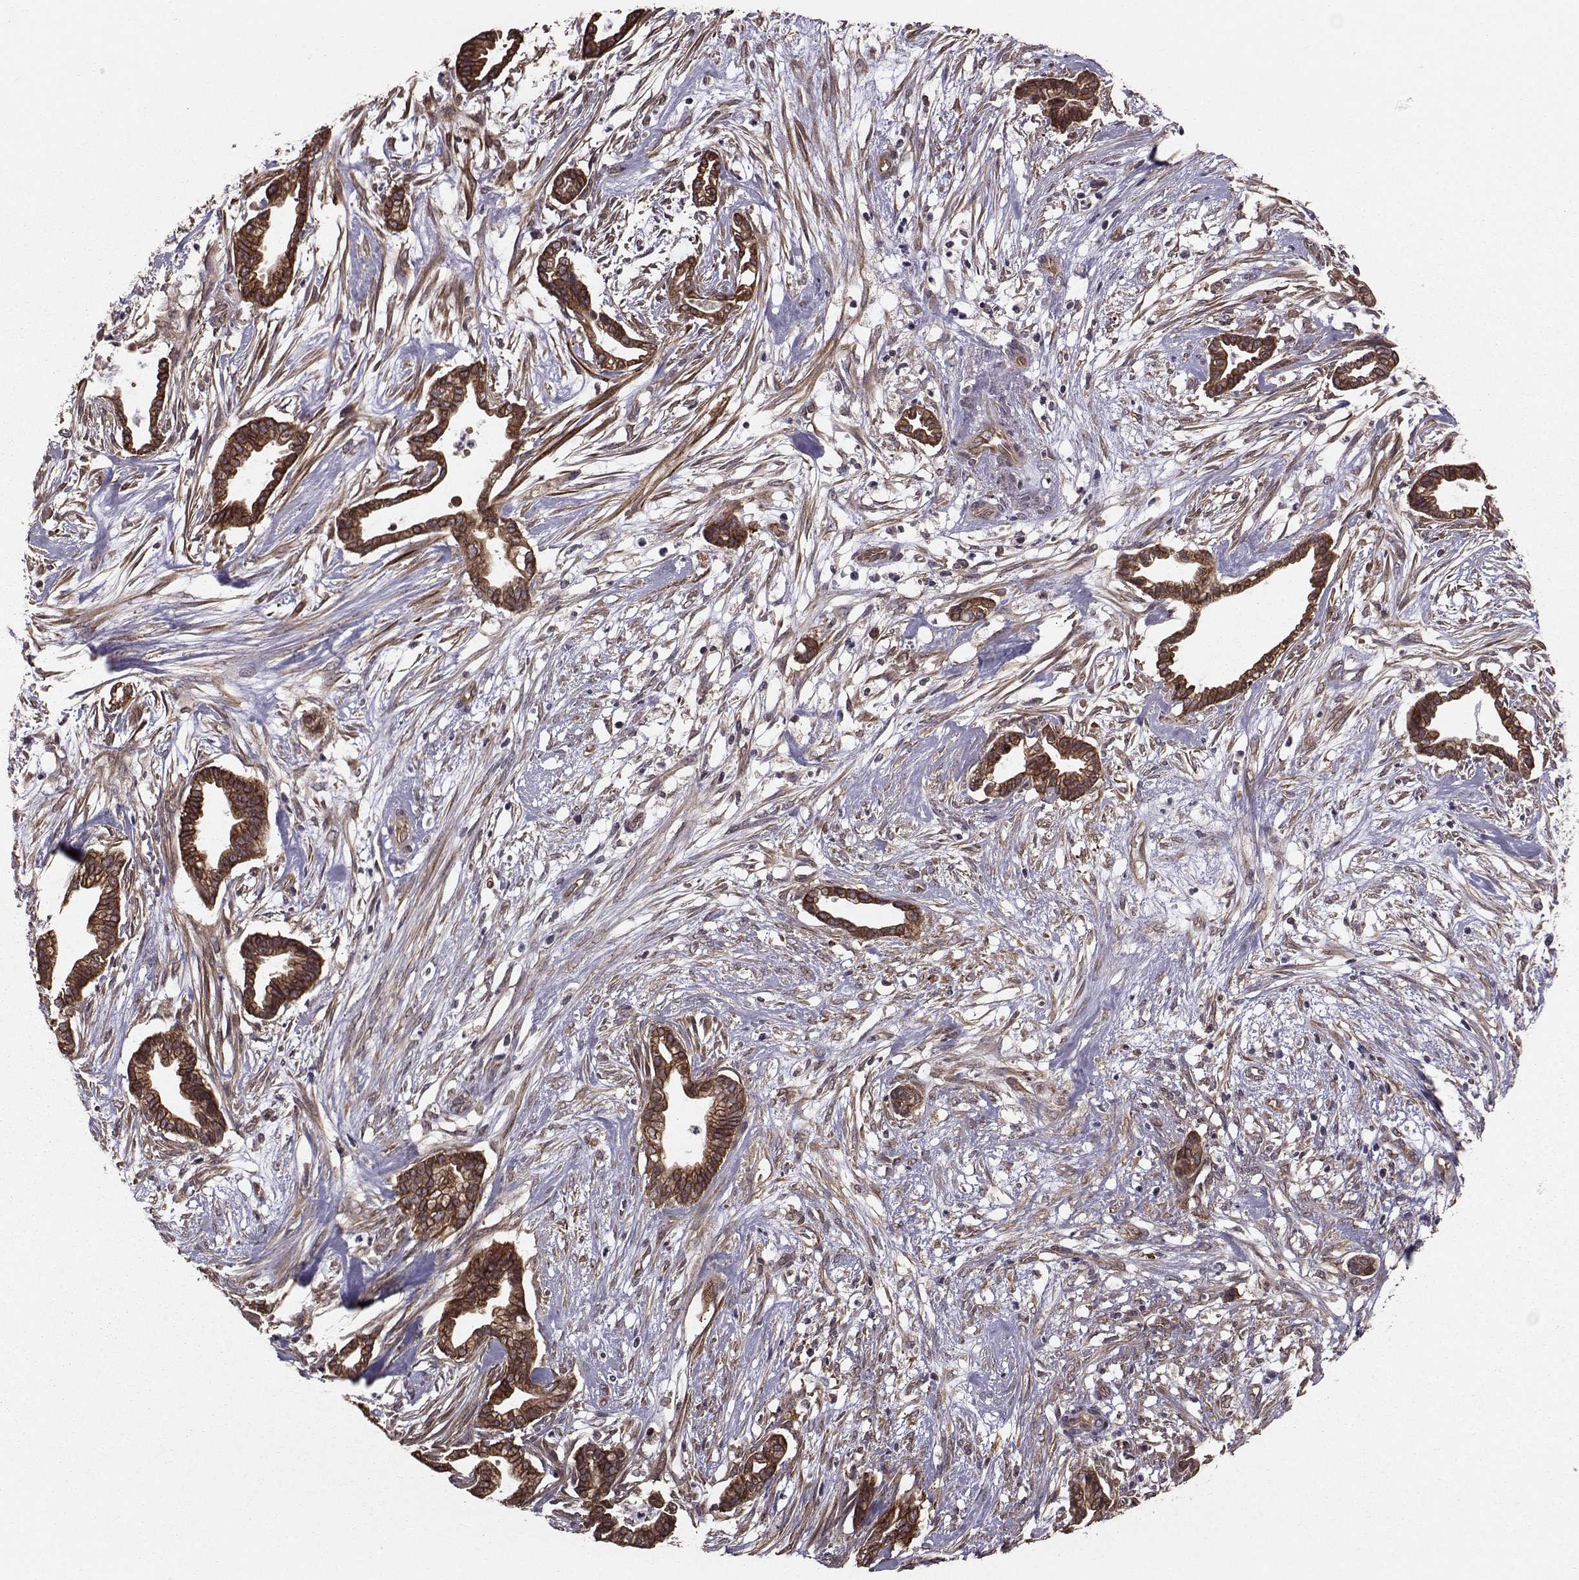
{"staining": {"intensity": "strong", "quantity": ">75%", "location": "cytoplasmic/membranous"}, "tissue": "cervical cancer", "cell_type": "Tumor cells", "image_type": "cancer", "snomed": [{"axis": "morphology", "description": "Adenocarcinoma, NOS"}, {"axis": "topography", "description": "Cervix"}], "caption": "Cervical cancer stained with a protein marker displays strong staining in tumor cells.", "gene": "TRIP10", "patient": {"sex": "female", "age": 62}}